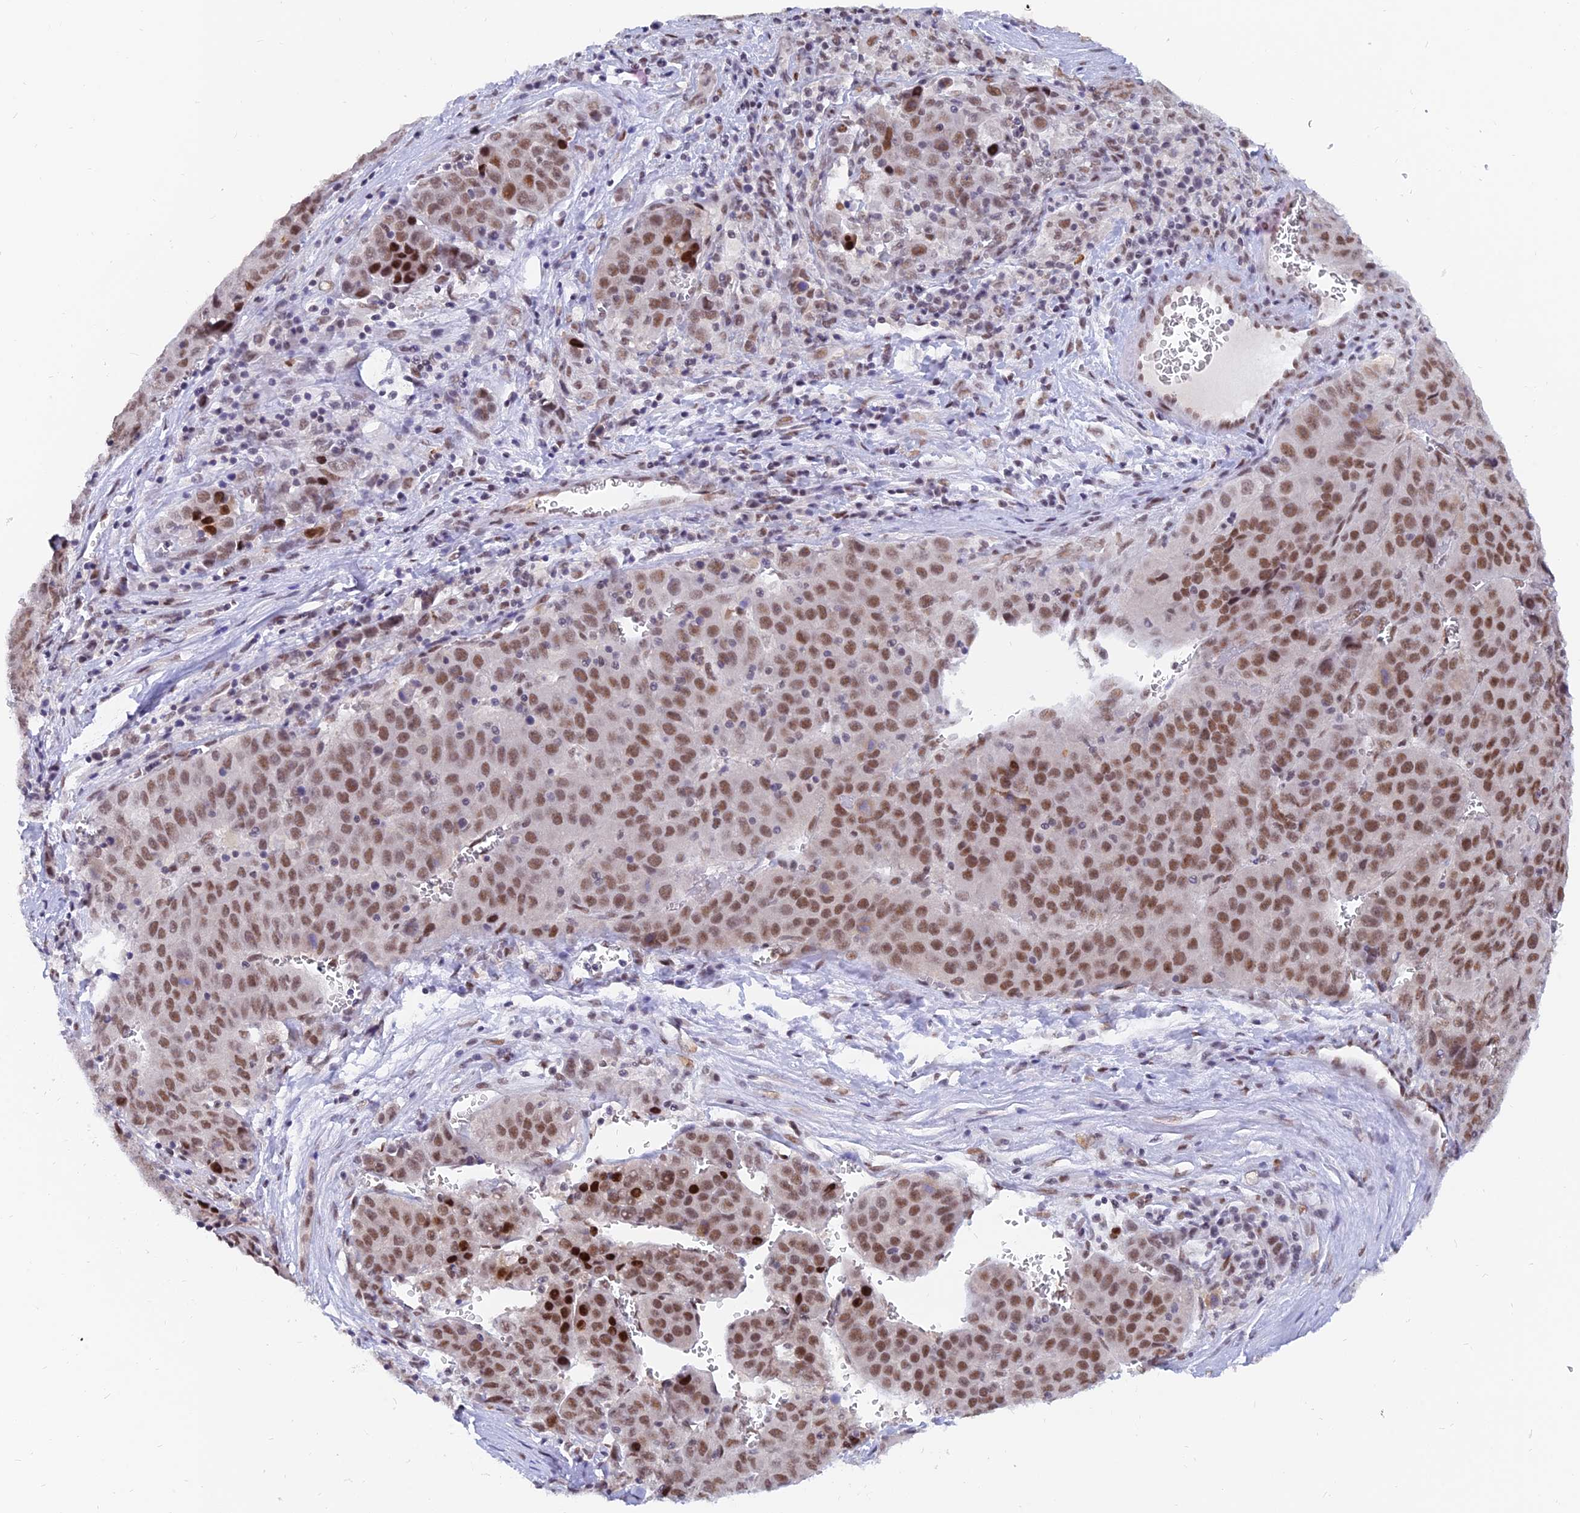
{"staining": {"intensity": "moderate", "quantity": ">75%", "location": "nuclear"}, "tissue": "liver cancer", "cell_type": "Tumor cells", "image_type": "cancer", "snomed": [{"axis": "morphology", "description": "Carcinoma, Hepatocellular, NOS"}, {"axis": "topography", "description": "Liver"}], "caption": "About >75% of tumor cells in human liver cancer show moderate nuclear protein expression as visualized by brown immunohistochemical staining.", "gene": "DPY30", "patient": {"sex": "female", "age": 53}}